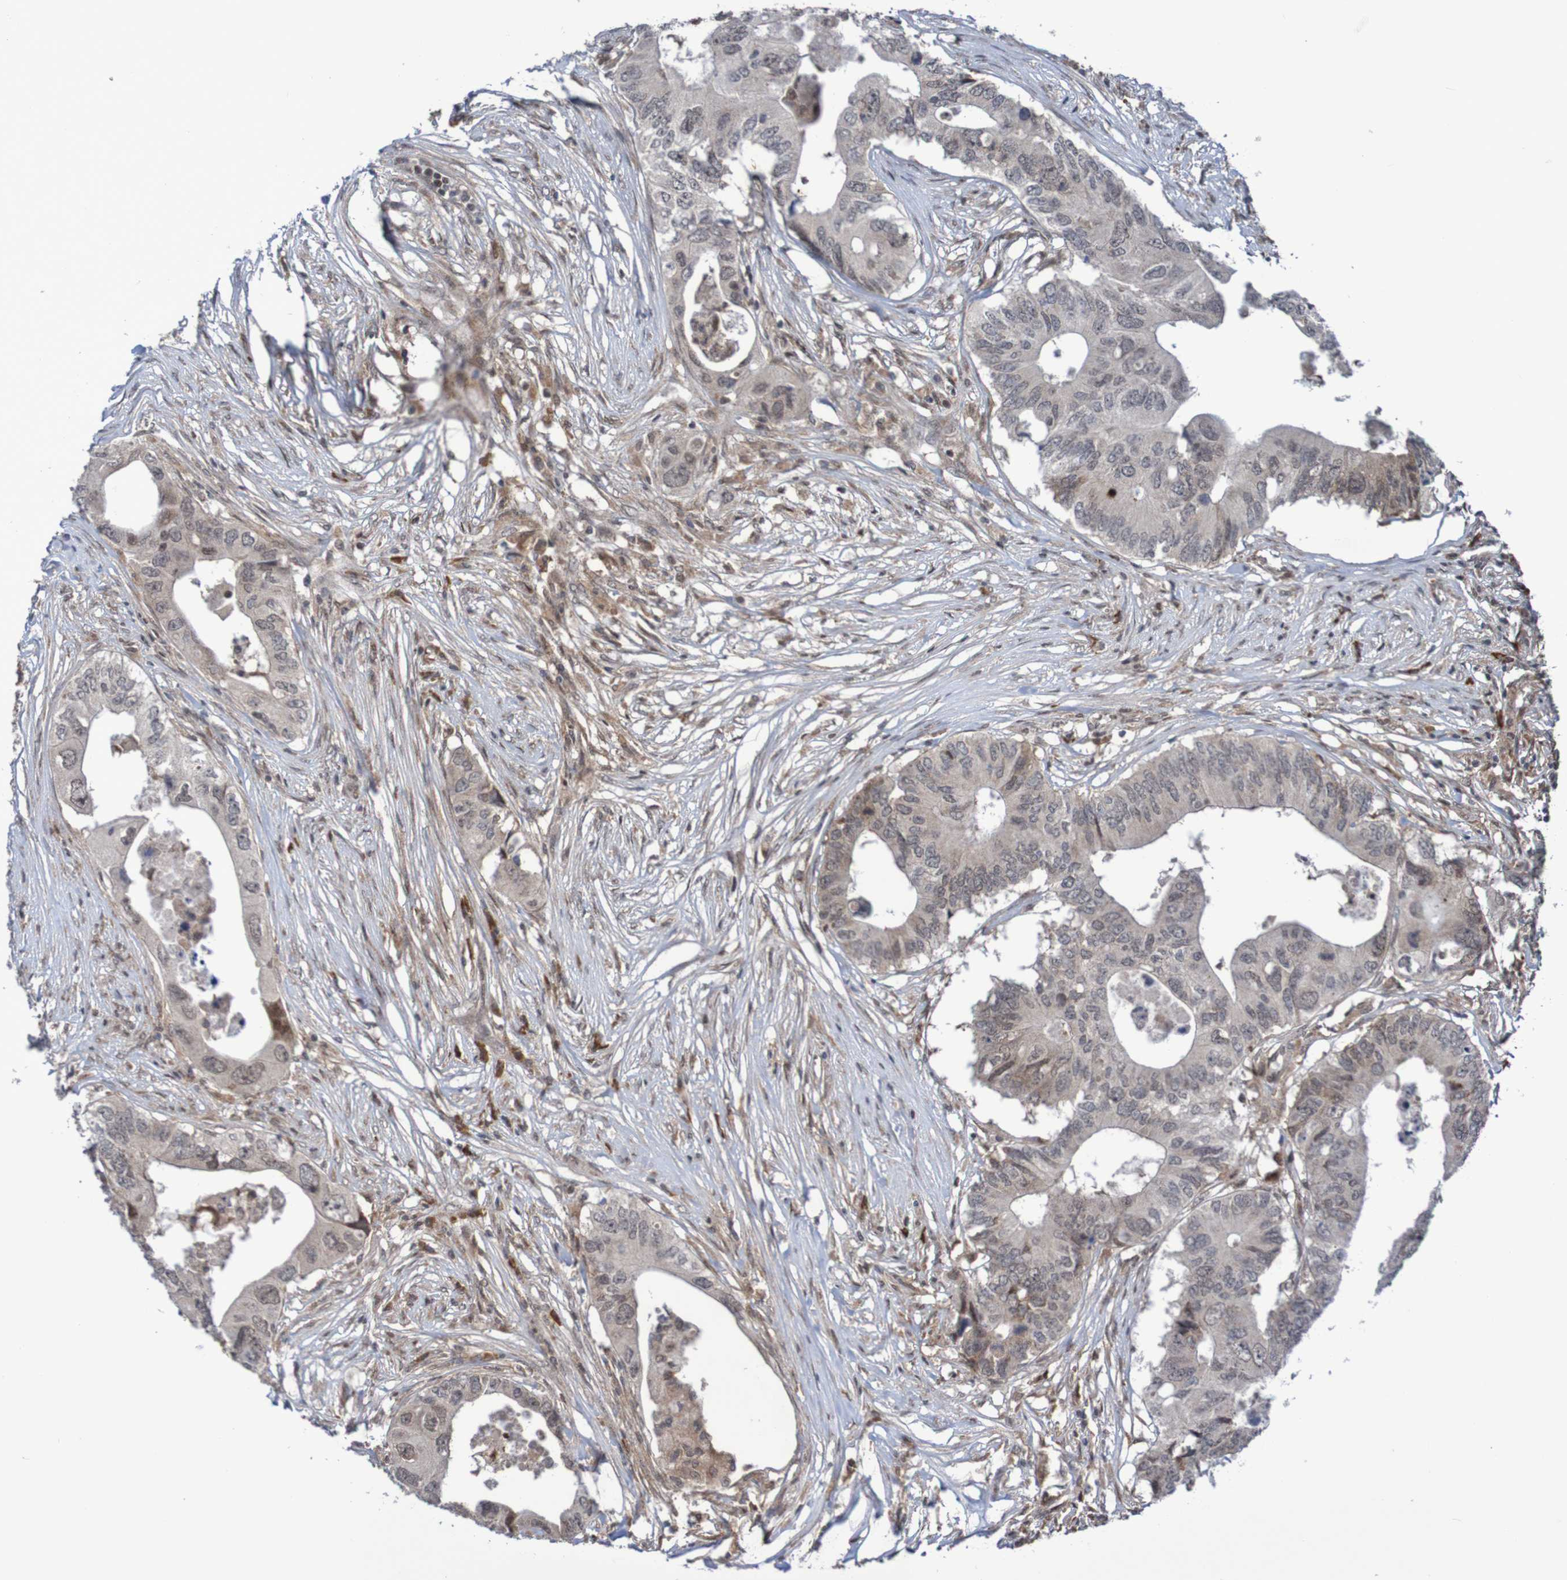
{"staining": {"intensity": "negative", "quantity": "none", "location": "none"}, "tissue": "colorectal cancer", "cell_type": "Tumor cells", "image_type": "cancer", "snomed": [{"axis": "morphology", "description": "Adenocarcinoma, NOS"}, {"axis": "topography", "description": "Colon"}], "caption": "Photomicrograph shows no protein staining in tumor cells of adenocarcinoma (colorectal) tissue. Brightfield microscopy of IHC stained with DAB (3,3'-diaminobenzidine) (brown) and hematoxylin (blue), captured at high magnification.", "gene": "ITLN1", "patient": {"sex": "male", "age": 71}}